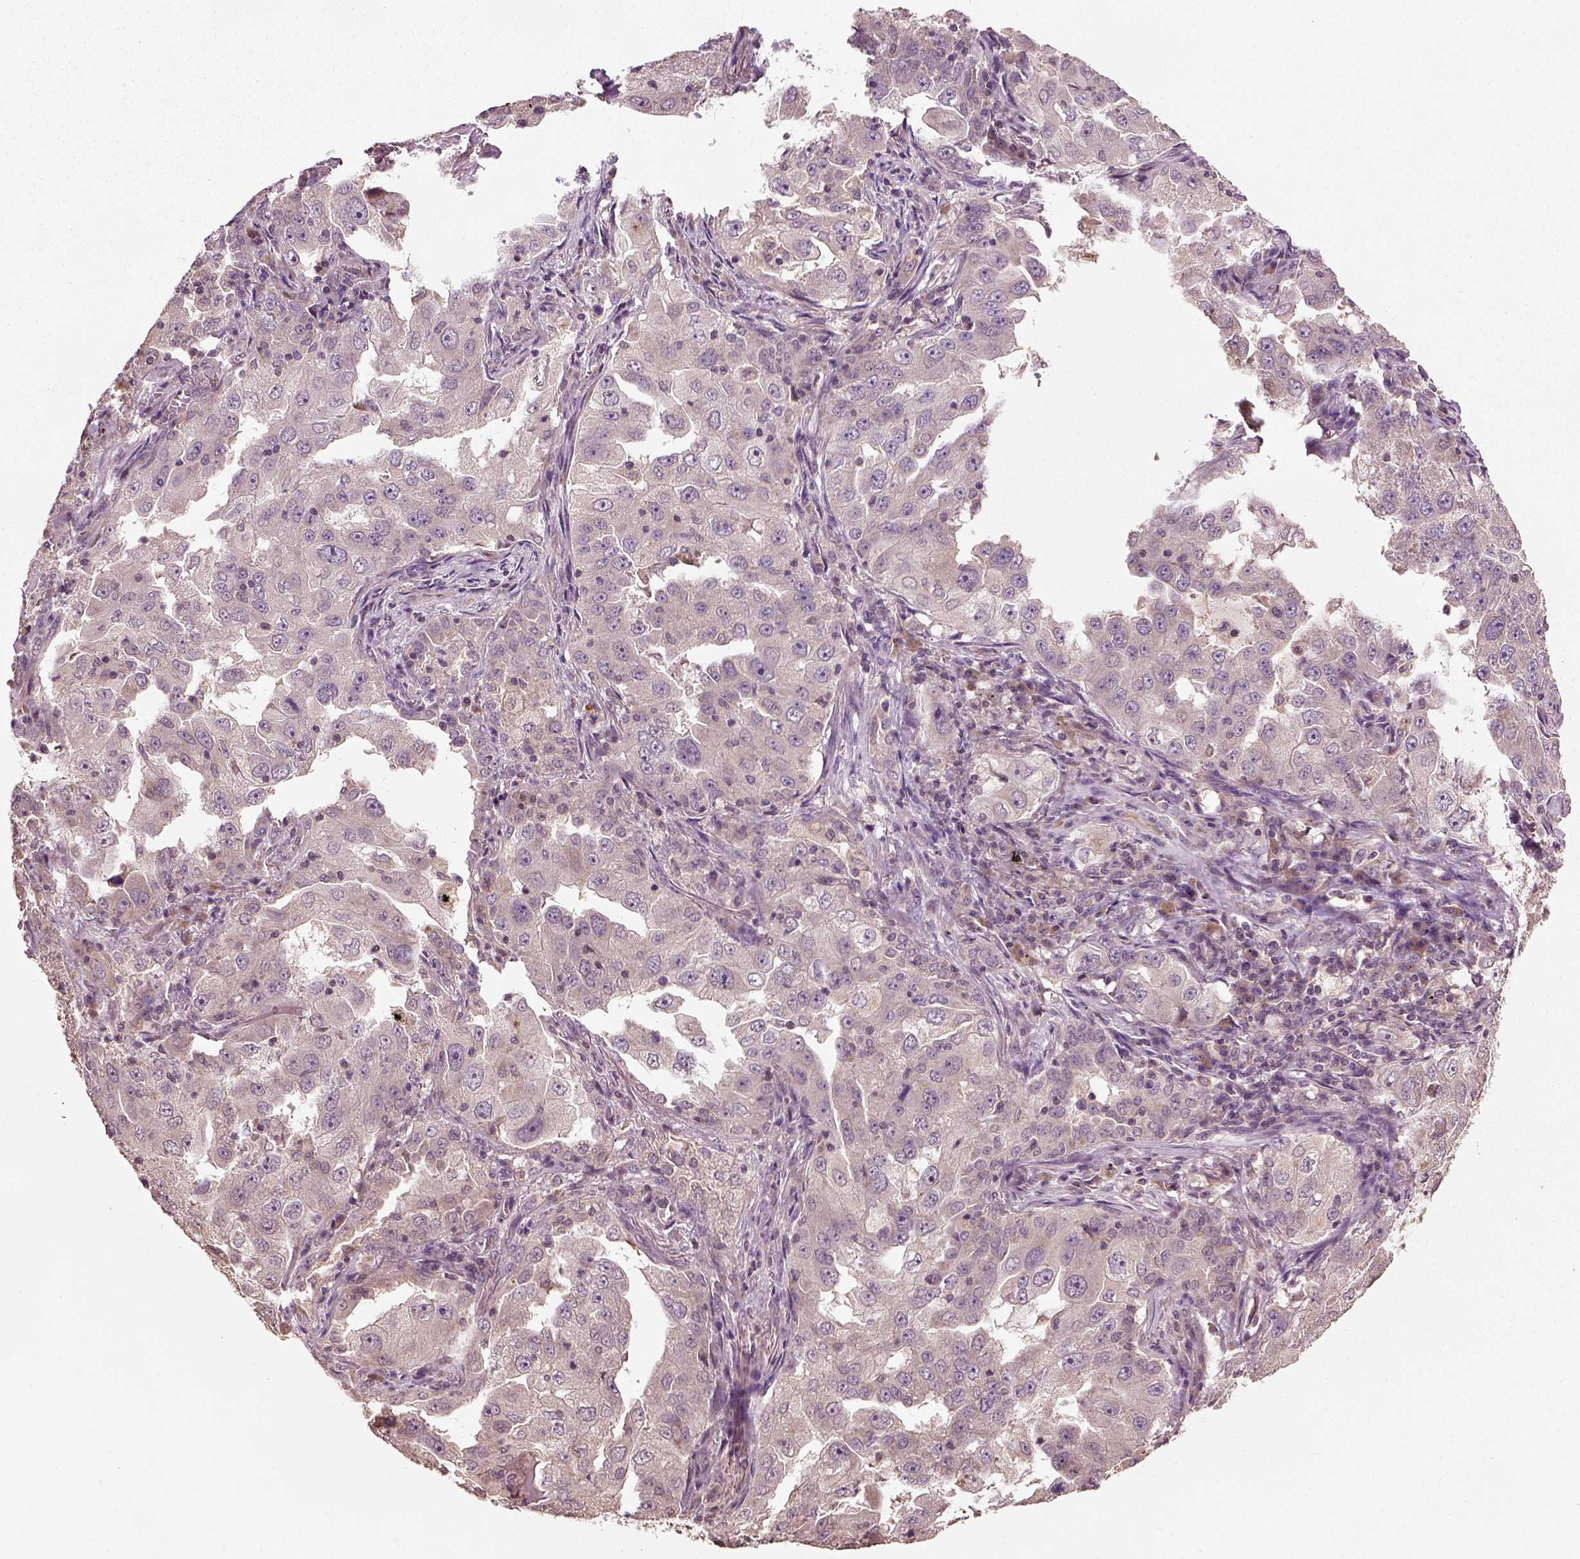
{"staining": {"intensity": "negative", "quantity": "none", "location": "none"}, "tissue": "lung cancer", "cell_type": "Tumor cells", "image_type": "cancer", "snomed": [{"axis": "morphology", "description": "Adenocarcinoma, NOS"}, {"axis": "topography", "description": "Lung"}], "caption": "This histopathology image is of adenocarcinoma (lung) stained with IHC to label a protein in brown with the nuclei are counter-stained blue. There is no positivity in tumor cells.", "gene": "ERV3-1", "patient": {"sex": "female", "age": 61}}